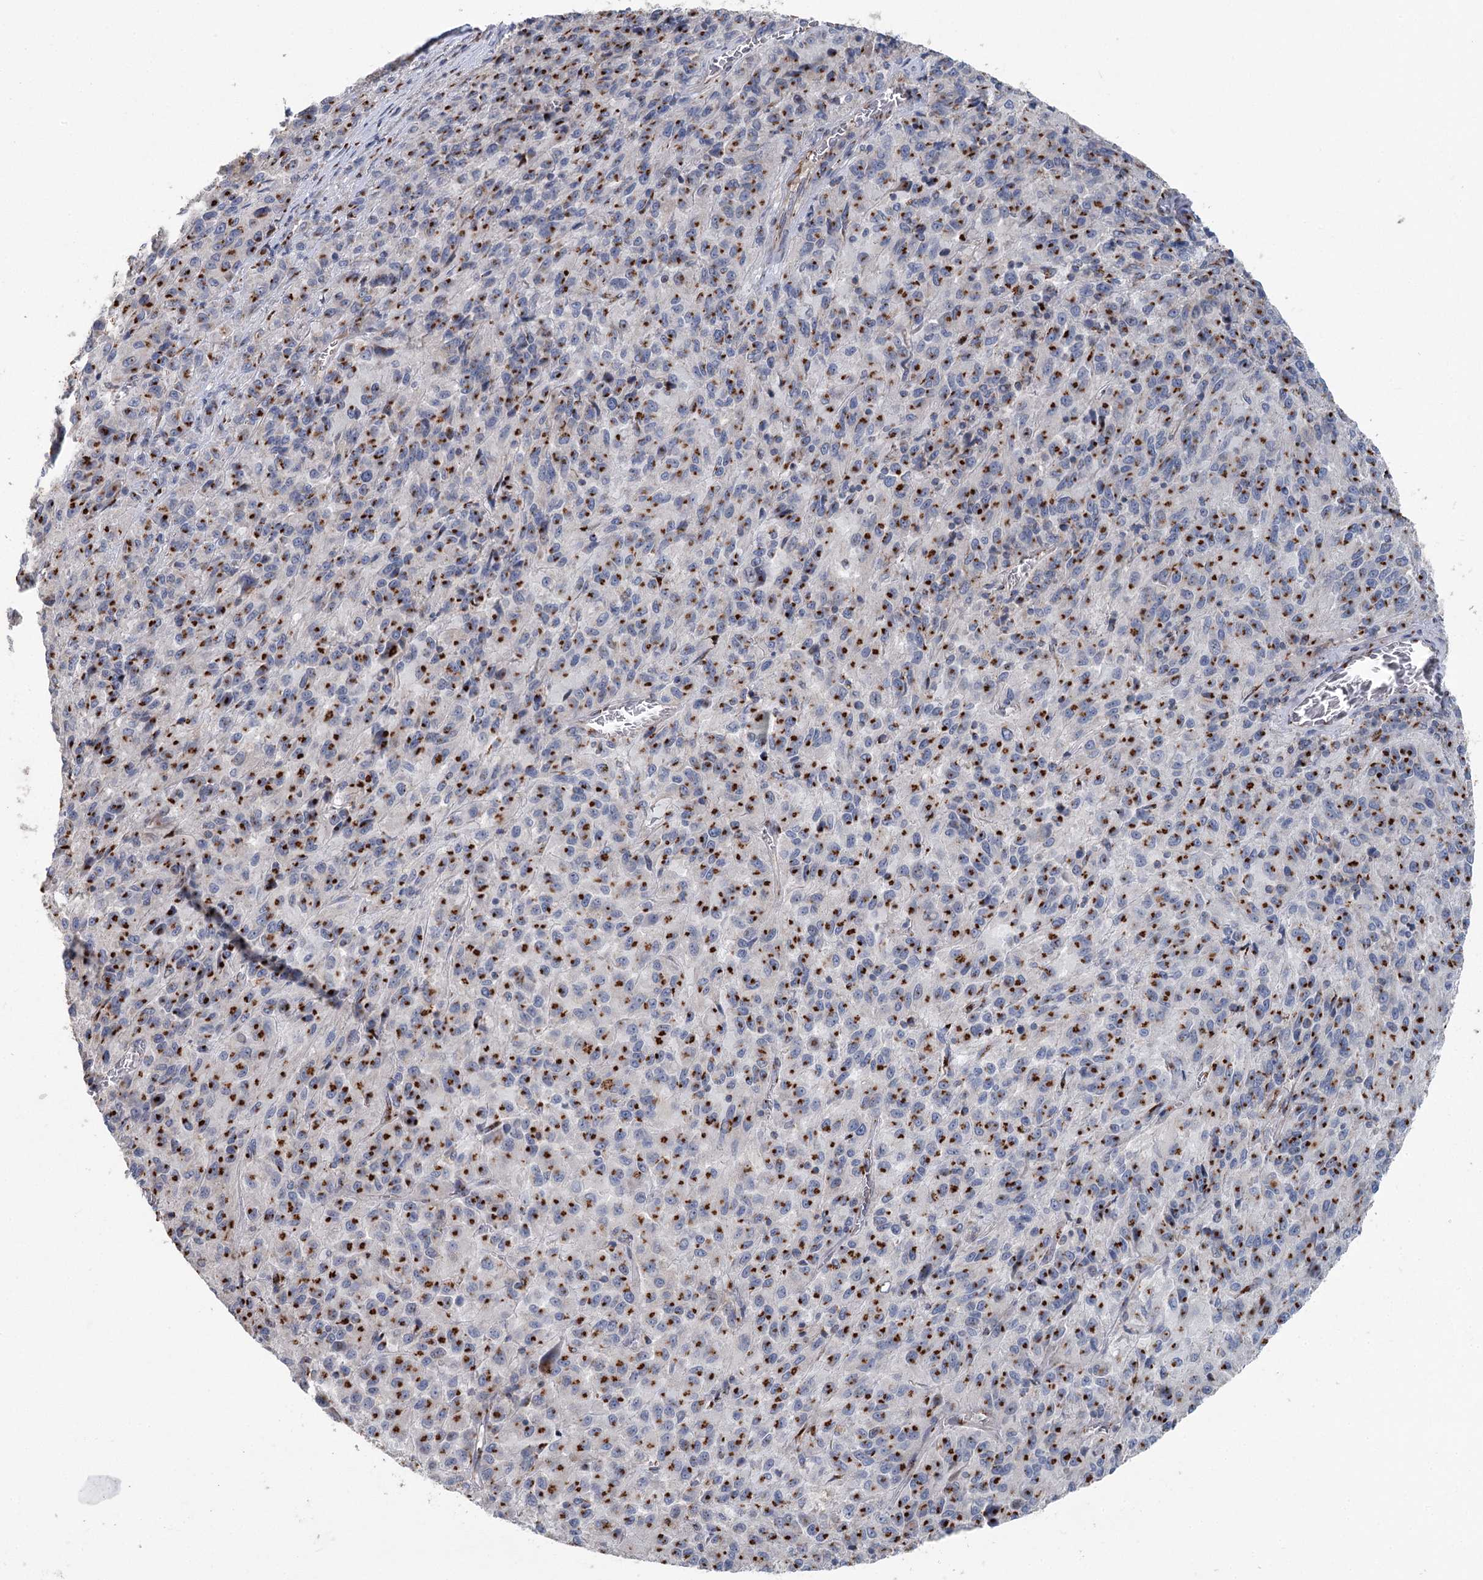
{"staining": {"intensity": "strong", "quantity": "25%-75%", "location": "cytoplasmic/membranous"}, "tissue": "melanoma", "cell_type": "Tumor cells", "image_type": "cancer", "snomed": [{"axis": "morphology", "description": "Malignant melanoma, Metastatic site"}, {"axis": "topography", "description": "Lung"}], "caption": "Human melanoma stained with a protein marker displays strong staining in tumor cells.", "gene": "ITIH5", "patient": {"sex": "male", "age": 64}}